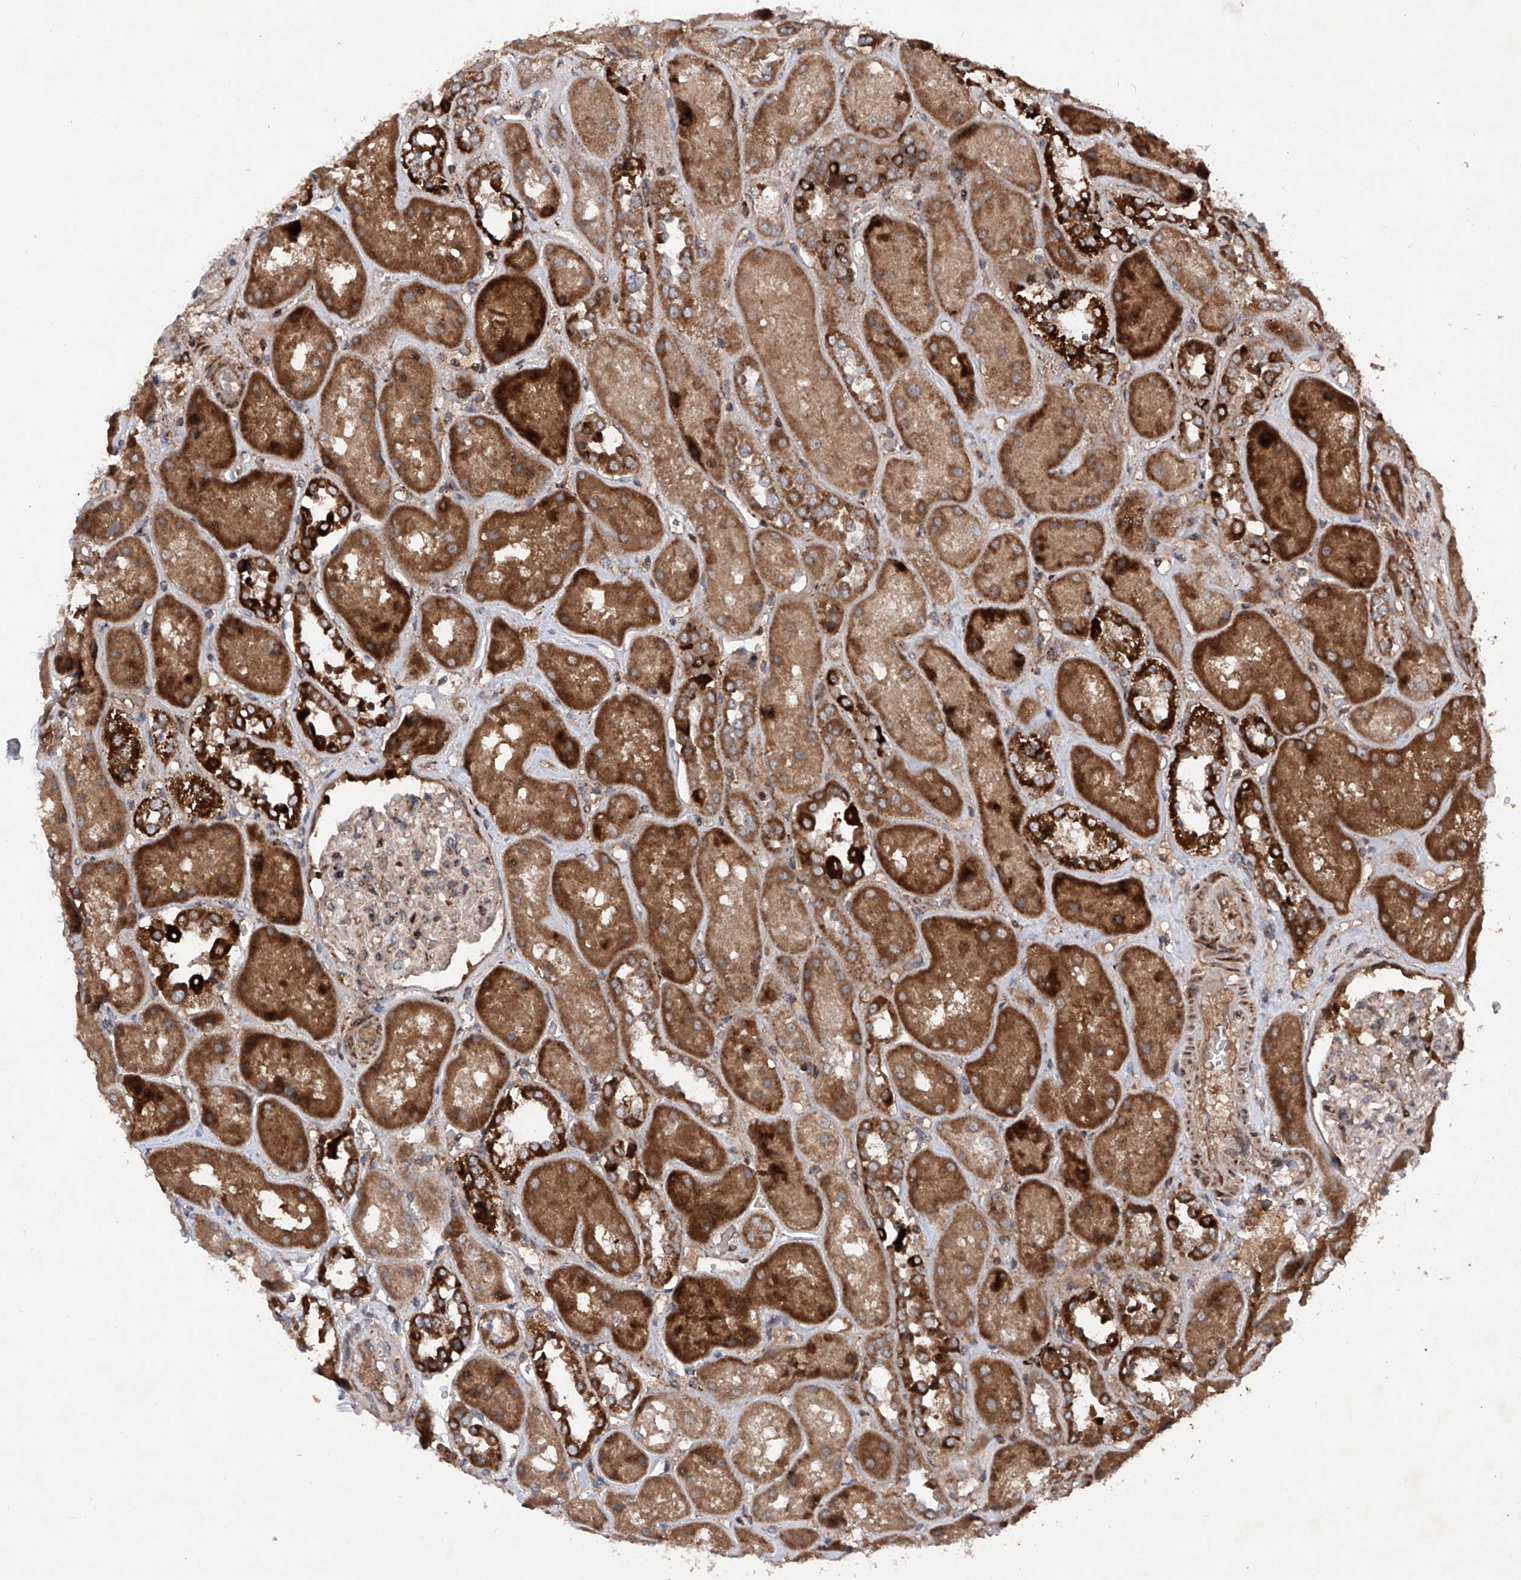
{"staining": {"intensity": "moderate", "quantity": "25%-75%", "location": "cytoplasmic/membranous"}, "tissue": "kidney", "cell_type": "Cells in glomeruli", "image_type": "normal", "snomed": [{"axis": "morphology", "description": "Normal tissue, NOS"}, {"axis": "topography", "description": "Kidney"}], "caption": "Kidney stained with DAB (3,3'-diaminobenzidine) immunohistochemistry (IHC) reveals medium levels of moderate cytoplasmic/membranous staining in about 25%-75% of cells in glomeruli.", "gene": "DAD1", "patient": {"sex": "male", "age": 70}}